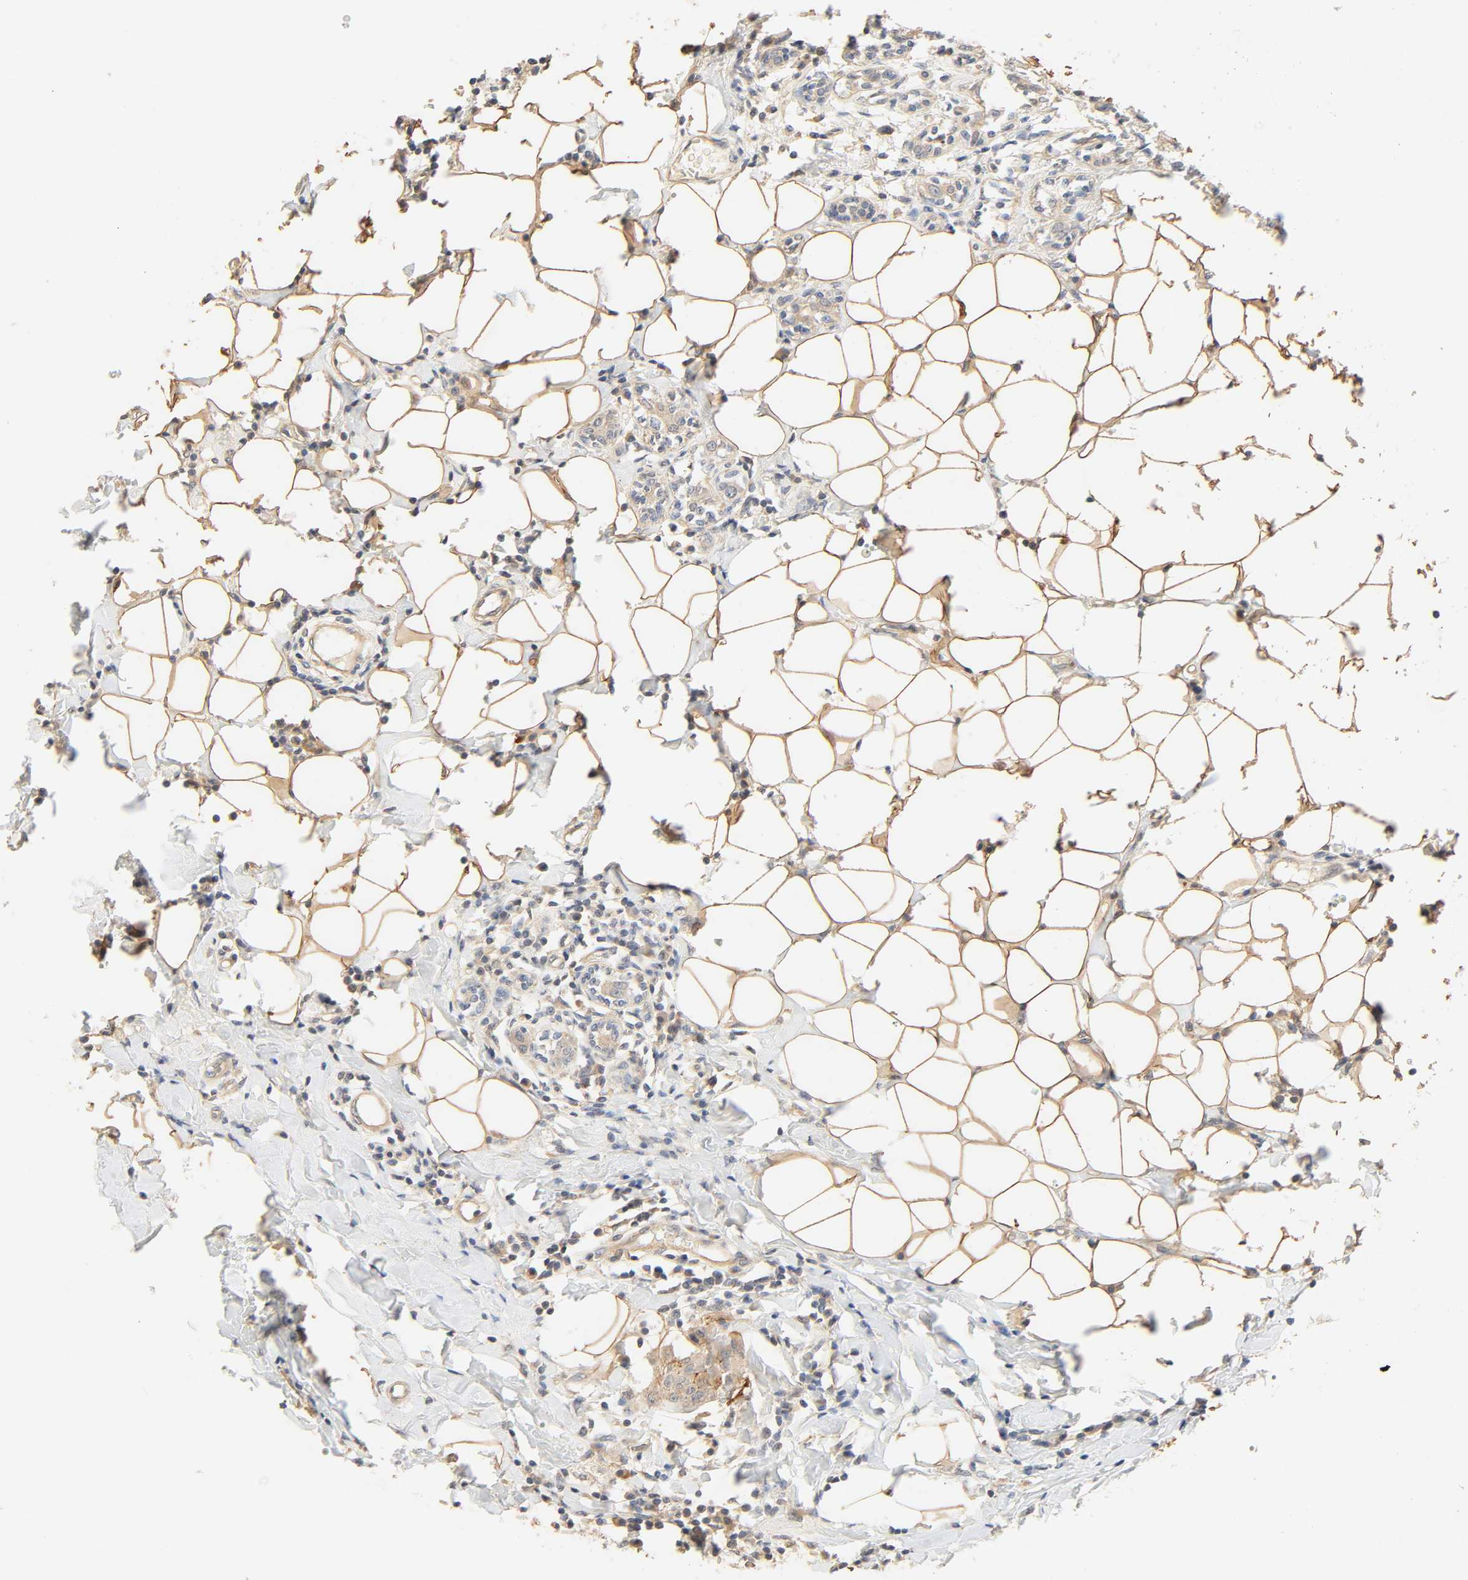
{"staining": {"intensity": "moderate", "quantity": ">75%", "location": "cytoplasmic/membranous"}, "tissue": "breast cancer", "cell_type": "Tumor cells", "image_type": "cancer", "snomed": [{"axis": "morphology", "description": "Duct carcinoma"}, {"axis": "topography", "description": "Breast"}], "caption": "A medium amount of moderate cytoplasmic/membranous staining is present in about >75% of tumor cells in infiltrating ductal carcinoma (breast) tissue. The protein is stained brown, and the nuclei are stained in blue (DAB (3,3'-diaminobenzidine) IHC with brightfield microscopy, high magnification).", "gene": "CACNA1G", "patient": {"sex": "female", "age": 40}}